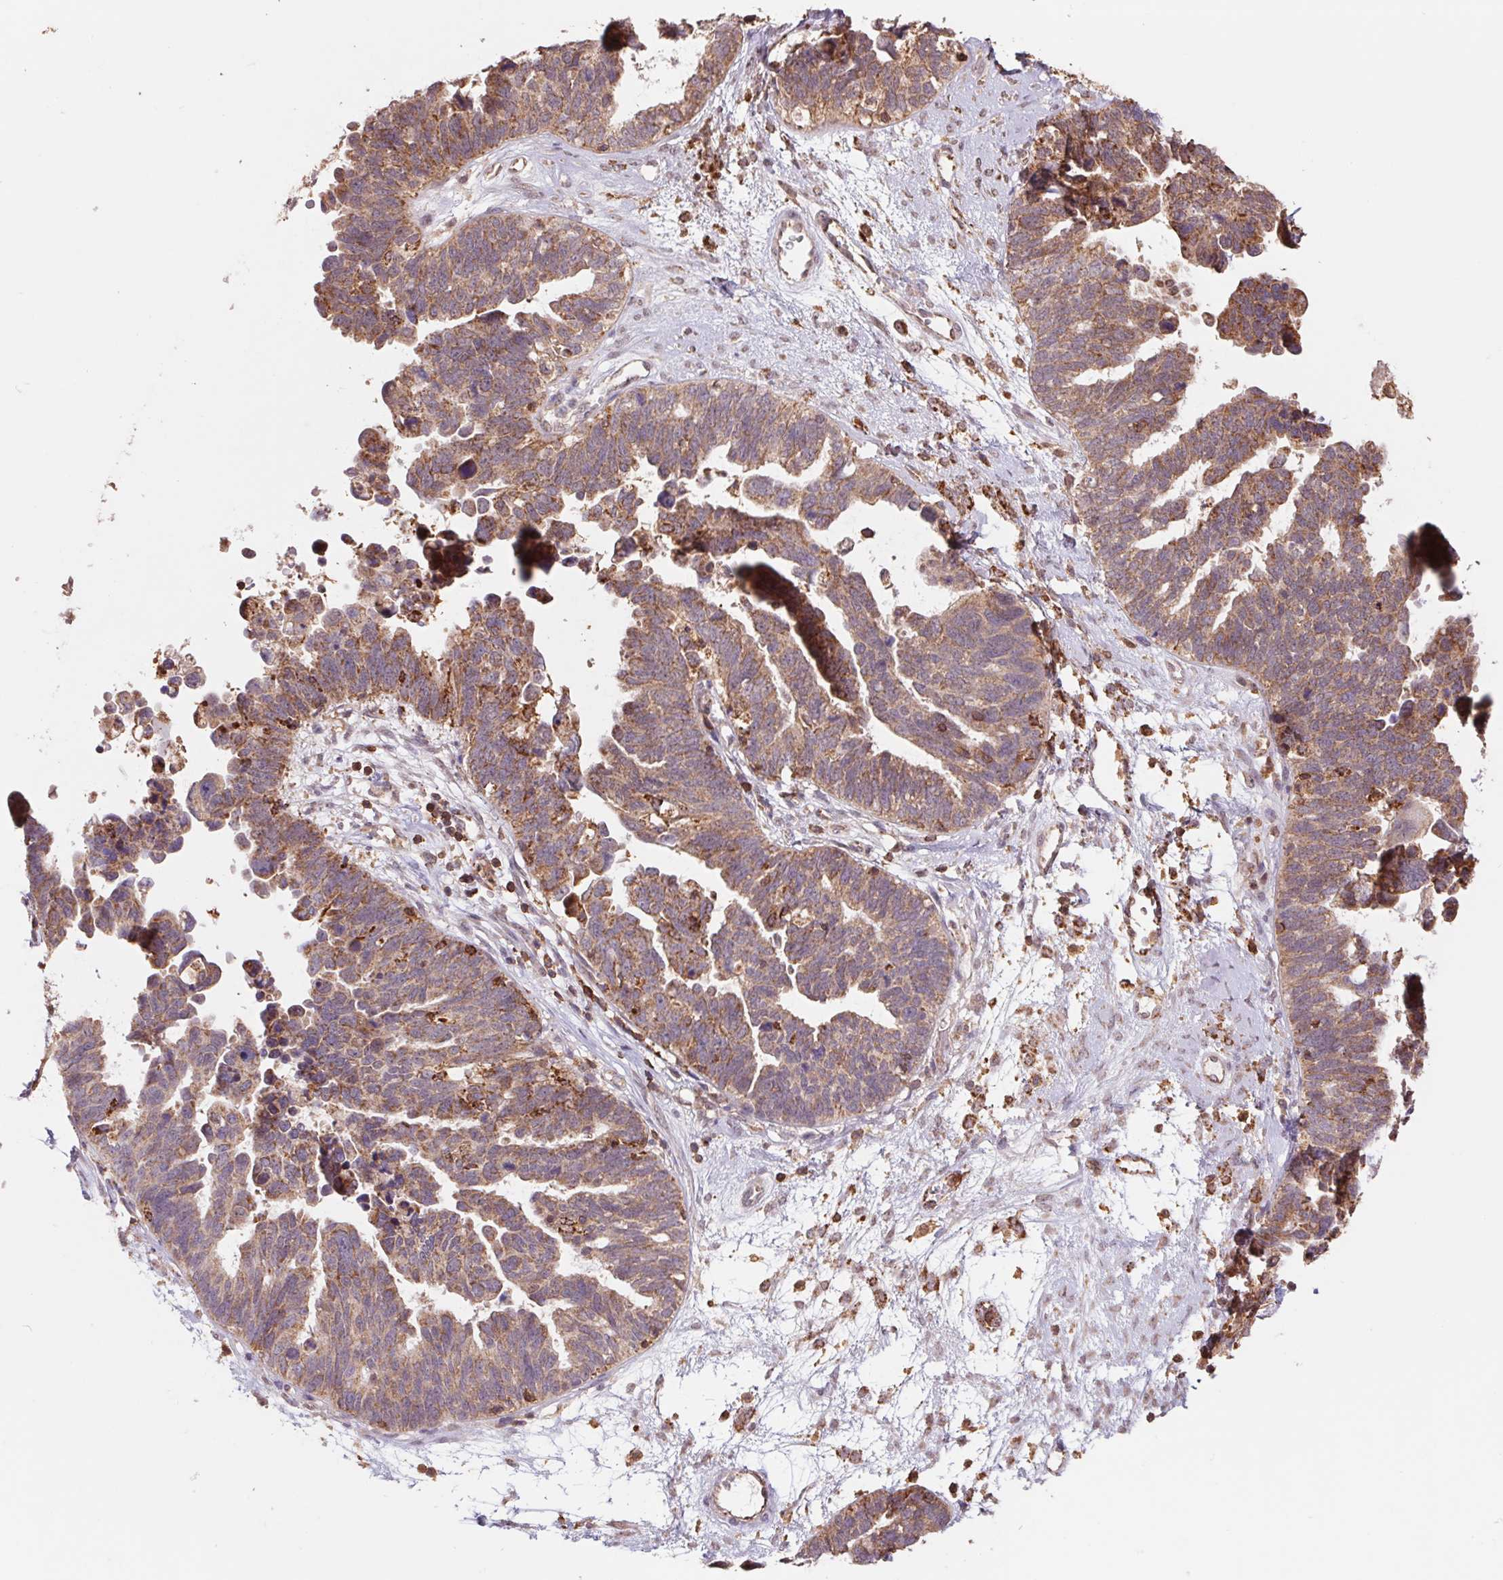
{"staining": {"intensity": "moderate", "quantity": ">75%", "location": "cytoplasmic/membranous"}, "tissue": "ovarian cancer", "cell_type": "Tumor cells", "image_type": "cancer", "snomed": [{"axis": "morphology", "description": "Cystadenocarcinoma, serous, NOS"}, {"axis": "topography", "description": "Ovary"}], "caption": "Immunohistochemistry (IHC) (DAB) staining of human ovarian serous cystadenocarcinoma demonstrates moderate cytoplasmic/membranous protein positivity in about >75% of tumor cells. (DAB = brown stain, brightfield microscopy at high magnification).", "gene": "URM1", "patient": {"sex": "female", "age": 60}}